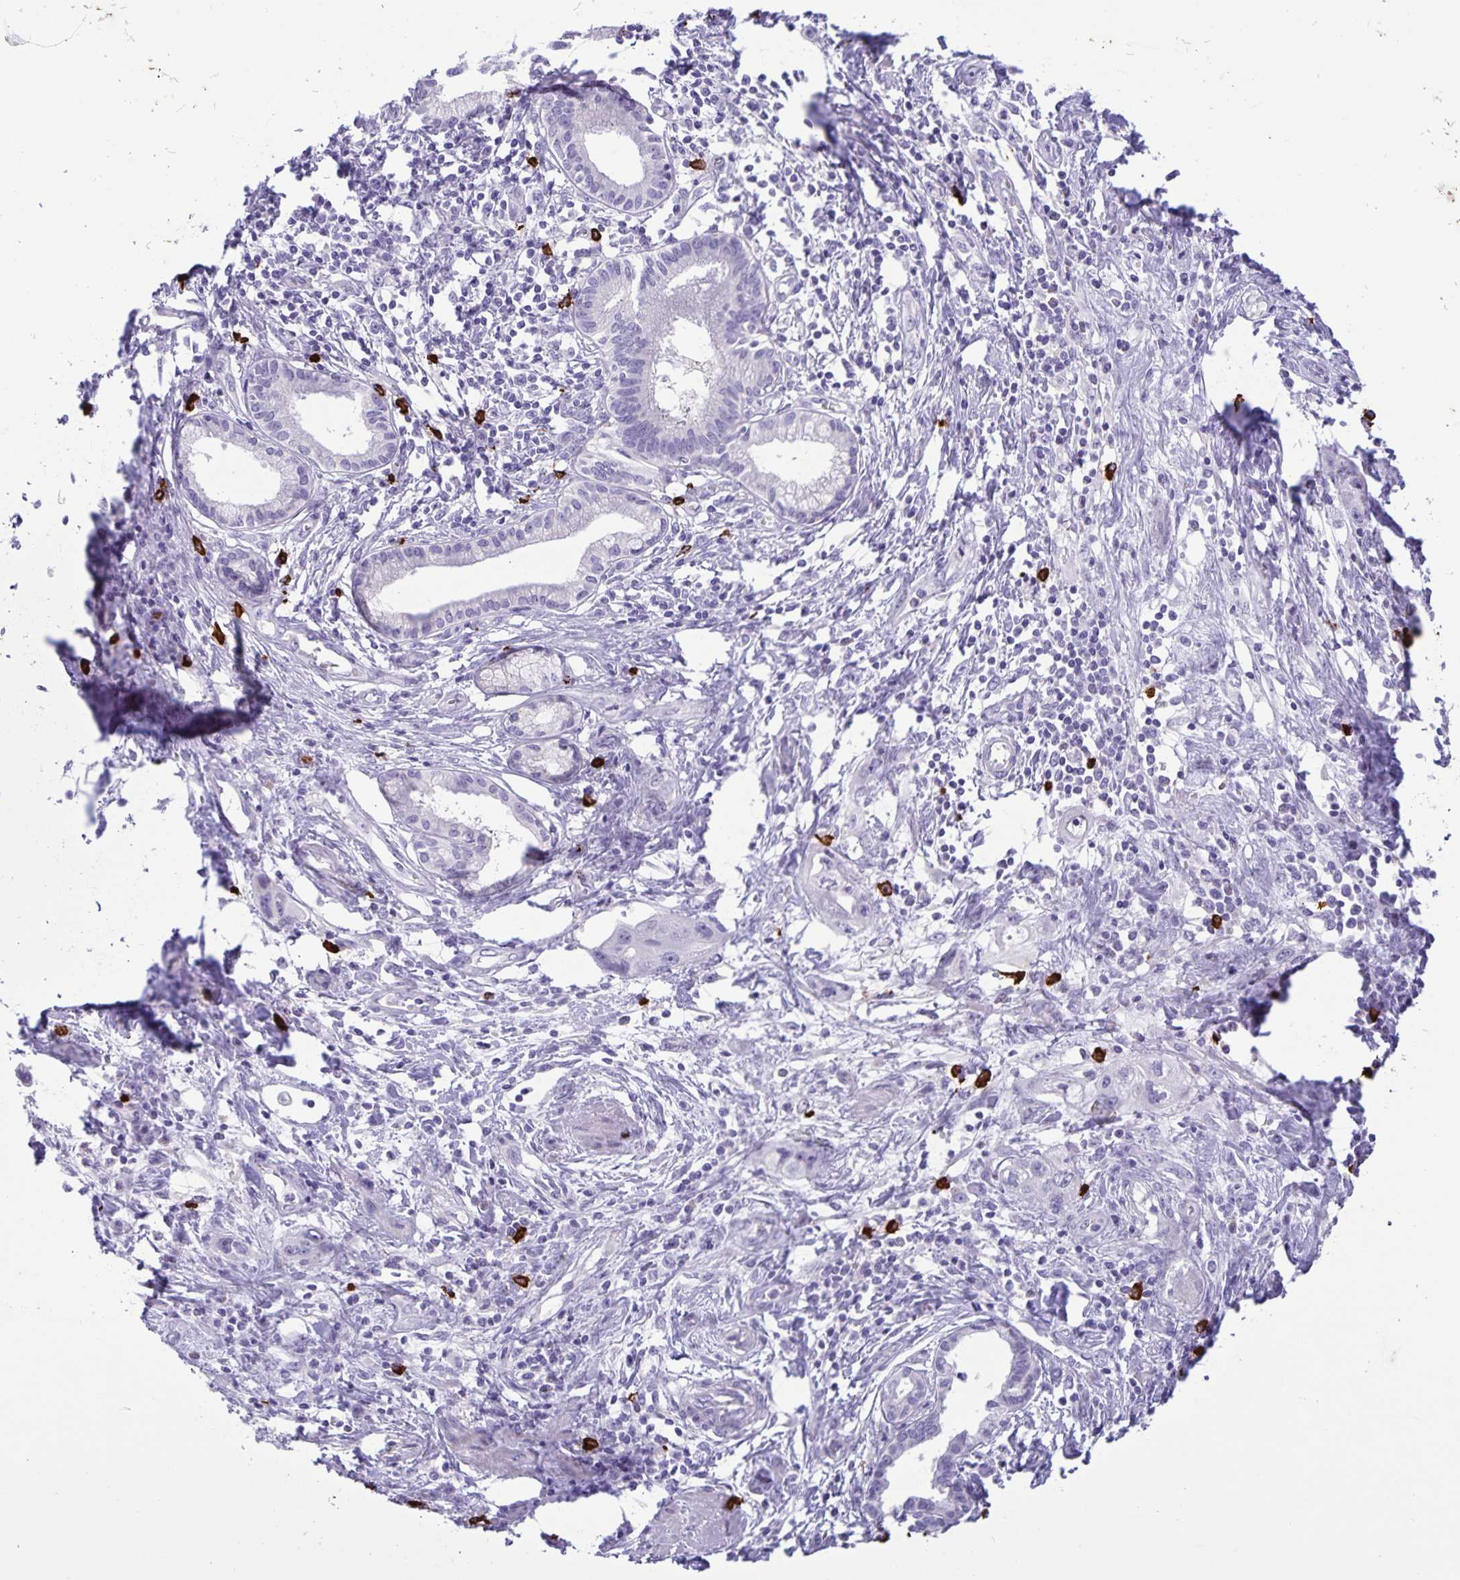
{"staining": {"intensity": "negative", "quantity": "none", "location": "none"}, "tissue": "pancreatic cancer", "cell_type": "Tumor cells", "image_type": "cancer", "snomed": [{"axis": "morphology", "description": "Adenocarcinoma, NOS"}, {"axis": "topography", "description": "Pancreas"}], "caption": "Pancreatic cancer (adenocarcinoma) was stained to show a protein in brown. There is no significant staining in tumor cells.", "gene": "IBTK", "patient": {"sex": "female", "age": 66}}